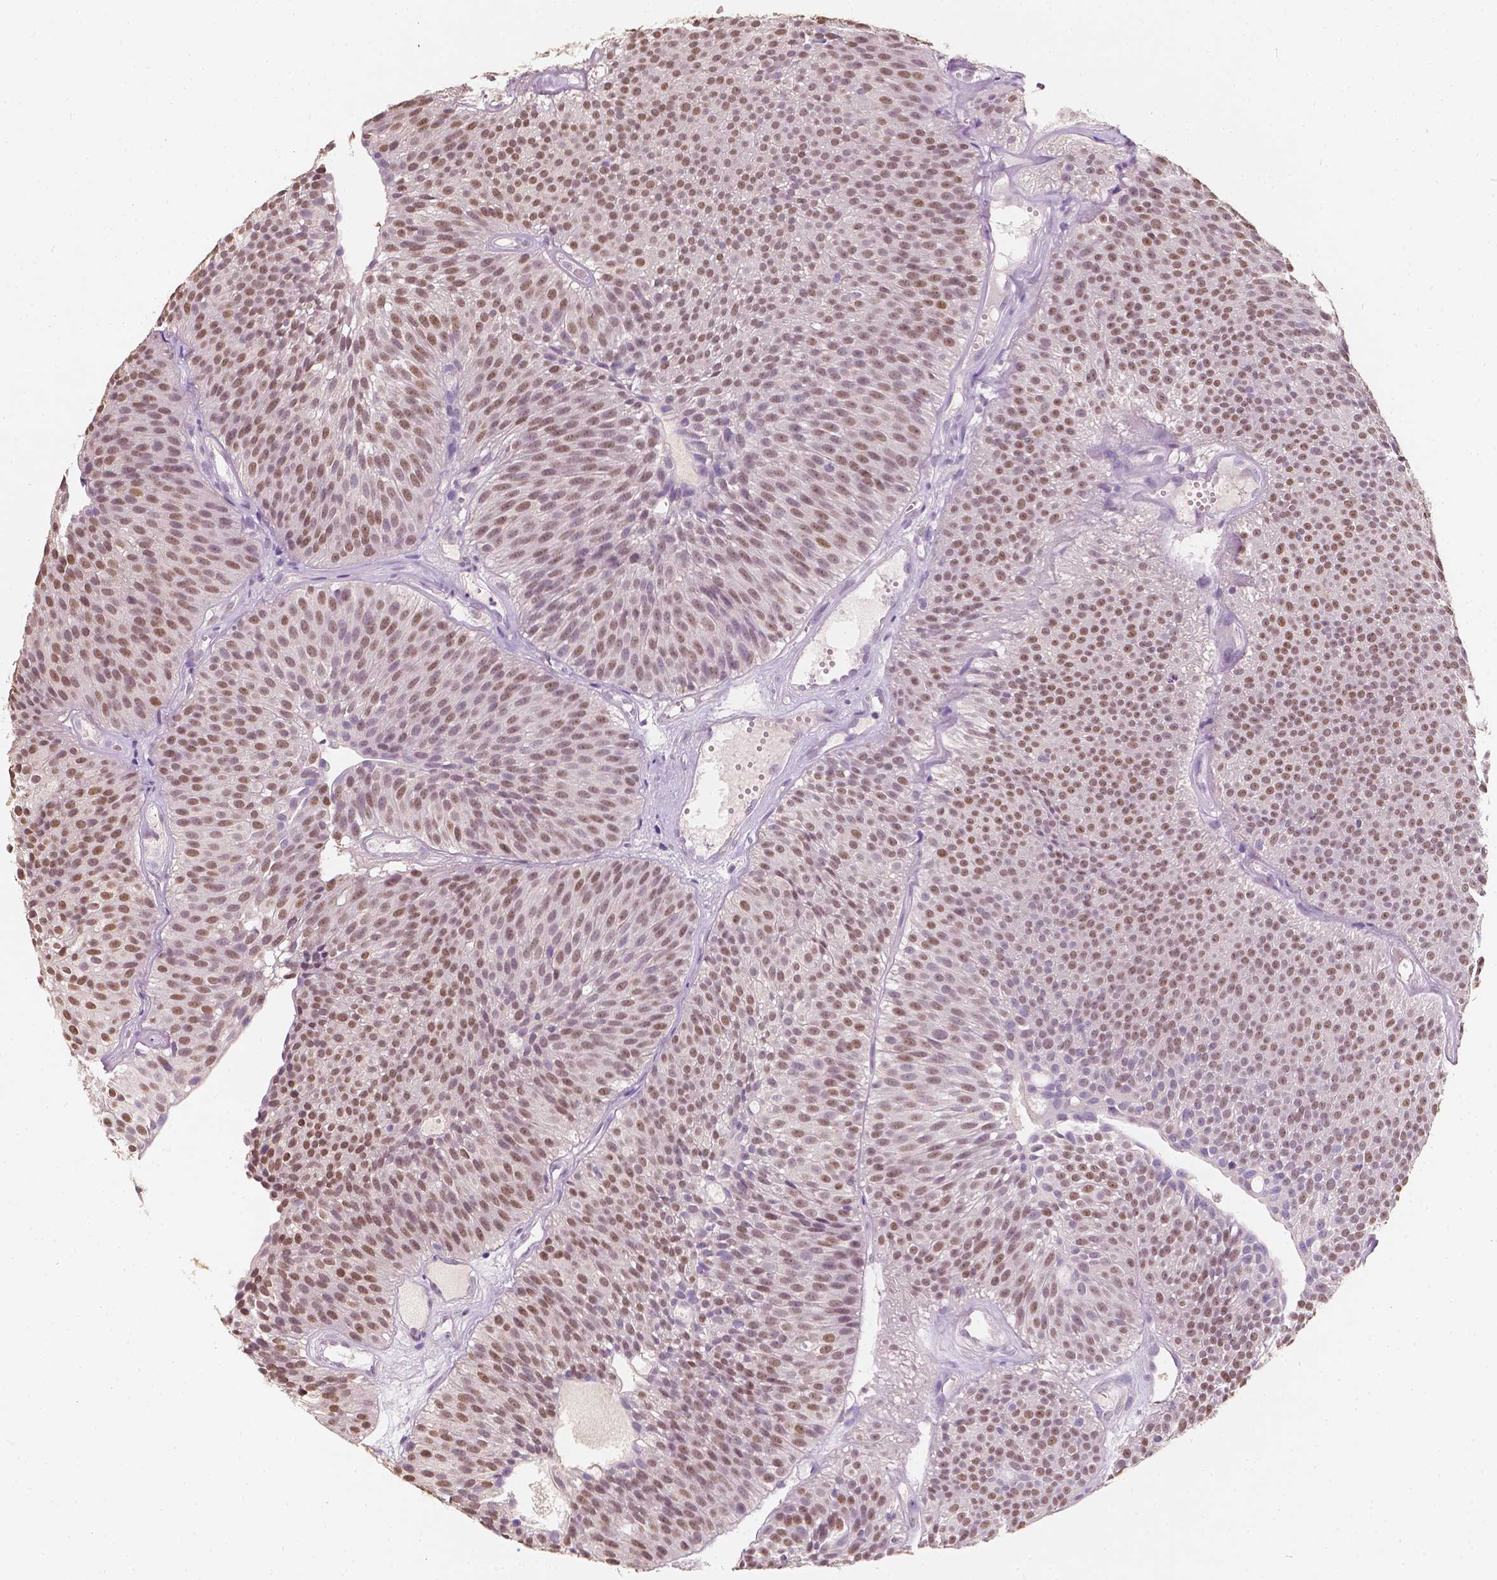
{"staining": {"intensity": "moderate", "quantity": ">75%", "location": "nuclear"}, "tissue": "urothelial cancer", "cell_type": "Tumor cells", "image_type": "cancer", "snomed": [{"axis": "morphology", "description": "Urothelial carcinoma, Low grade"}, {"axis": "topography", "description": "Urinary bladder"}], "caption": "Protein staining of low-grade urothelial carcinoma tissue reveals moderate nuclear positivity in approximately >75% of tumor cells.", "gene": "SOX15", "patient": {"sex": "male", "age": 63}}